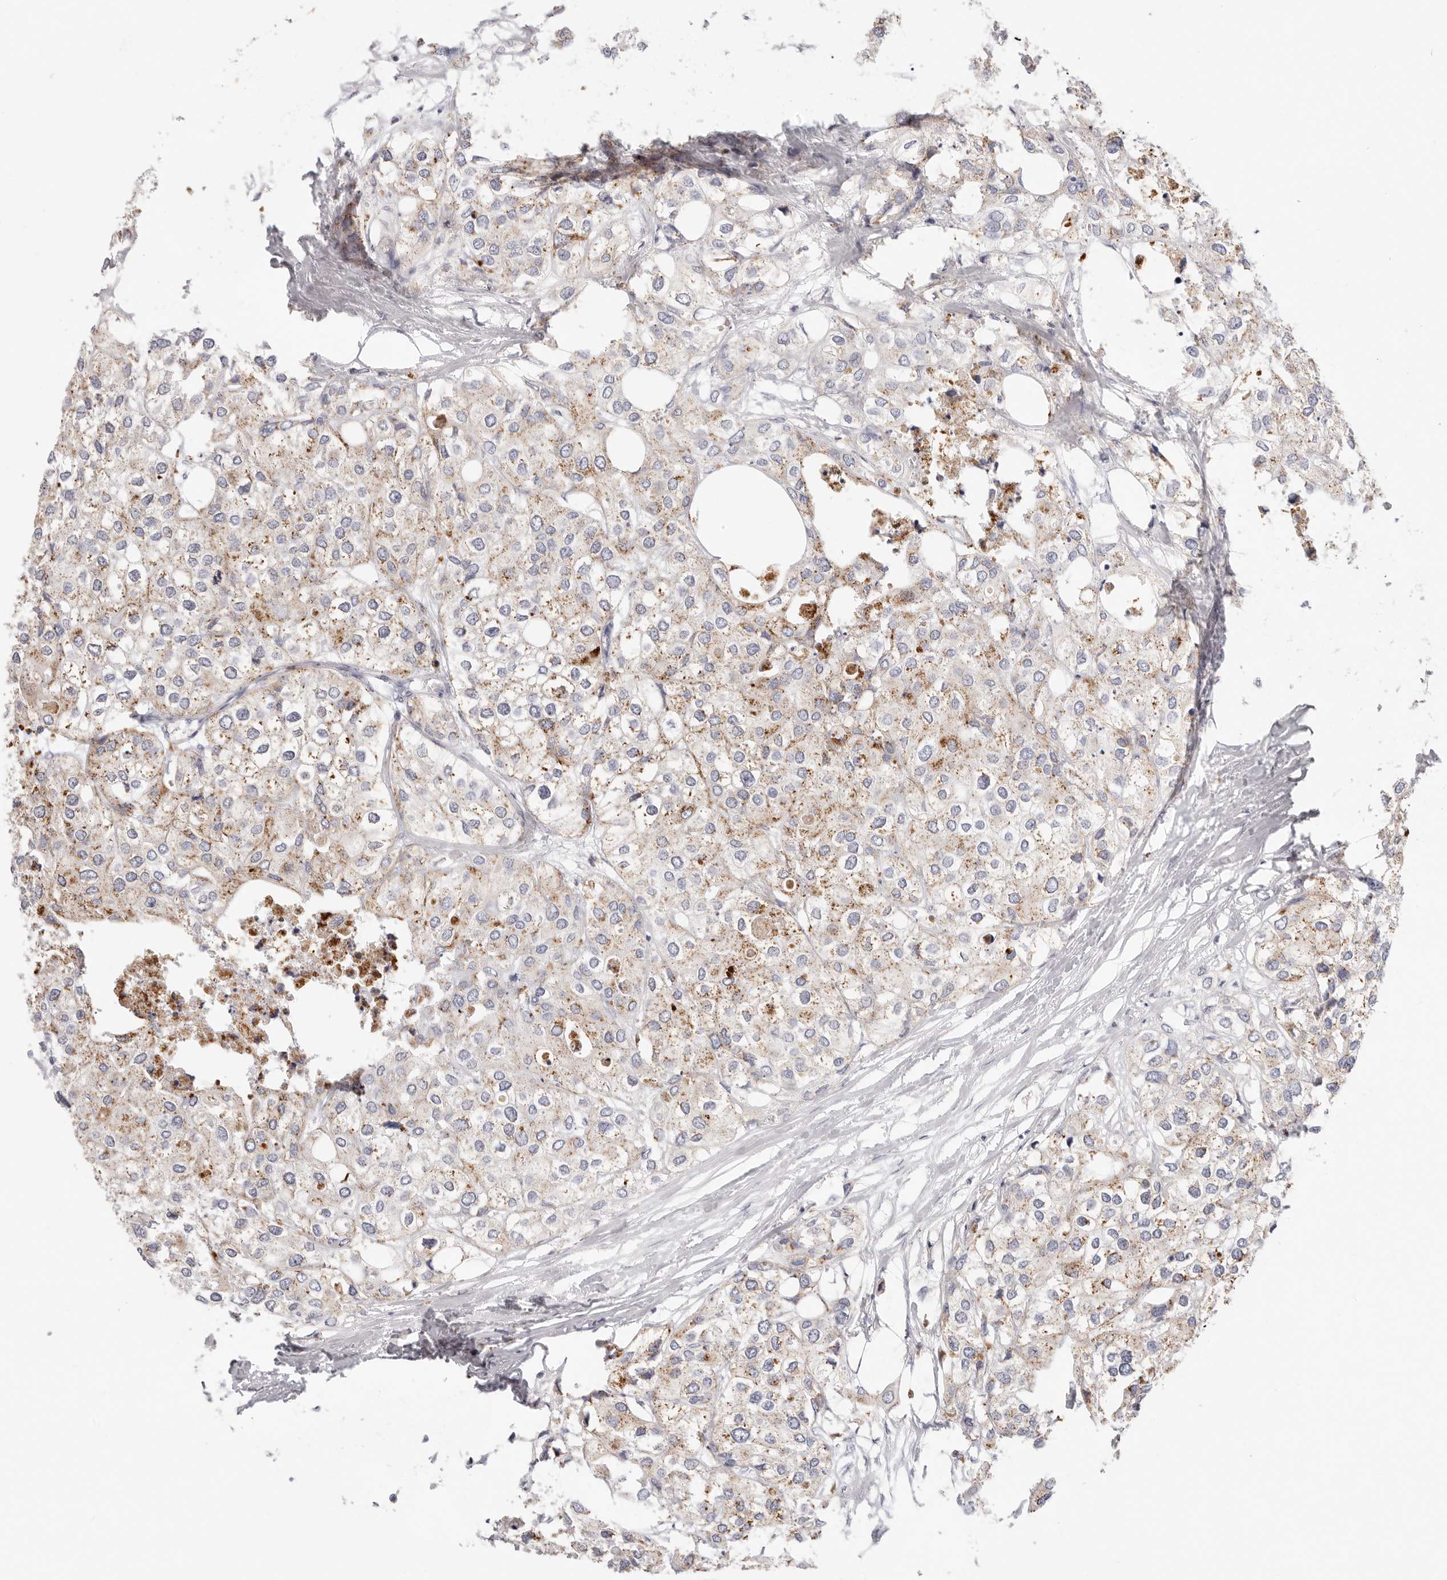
{"staining": {"intensity": "weak", "quantity": ">75%", "location": "cytoplasmic/membranous"}, "tissue": "urothelial cancer", "cell_type": "Tumor cells", "image_type": "cancer", "snomed": [{"axis": "morphology", "description": "Urothelial carcinoma, High grade"}, {"axis": "topography", "description": "Urinary bladder"}], "caption": "Protein expression analysis of urothelial cancer demonstrates weak cytoplasmic/membranous staining in approximately >75% of tumor cells. The staining was performed using DAB (3,3'-diaminobenzidine), with brown indicating positive protein expression. Nuclei are stained blue with hematoxylin.", "gene": "STKLD1", "patient": {"sex": "male", "age": 64}}